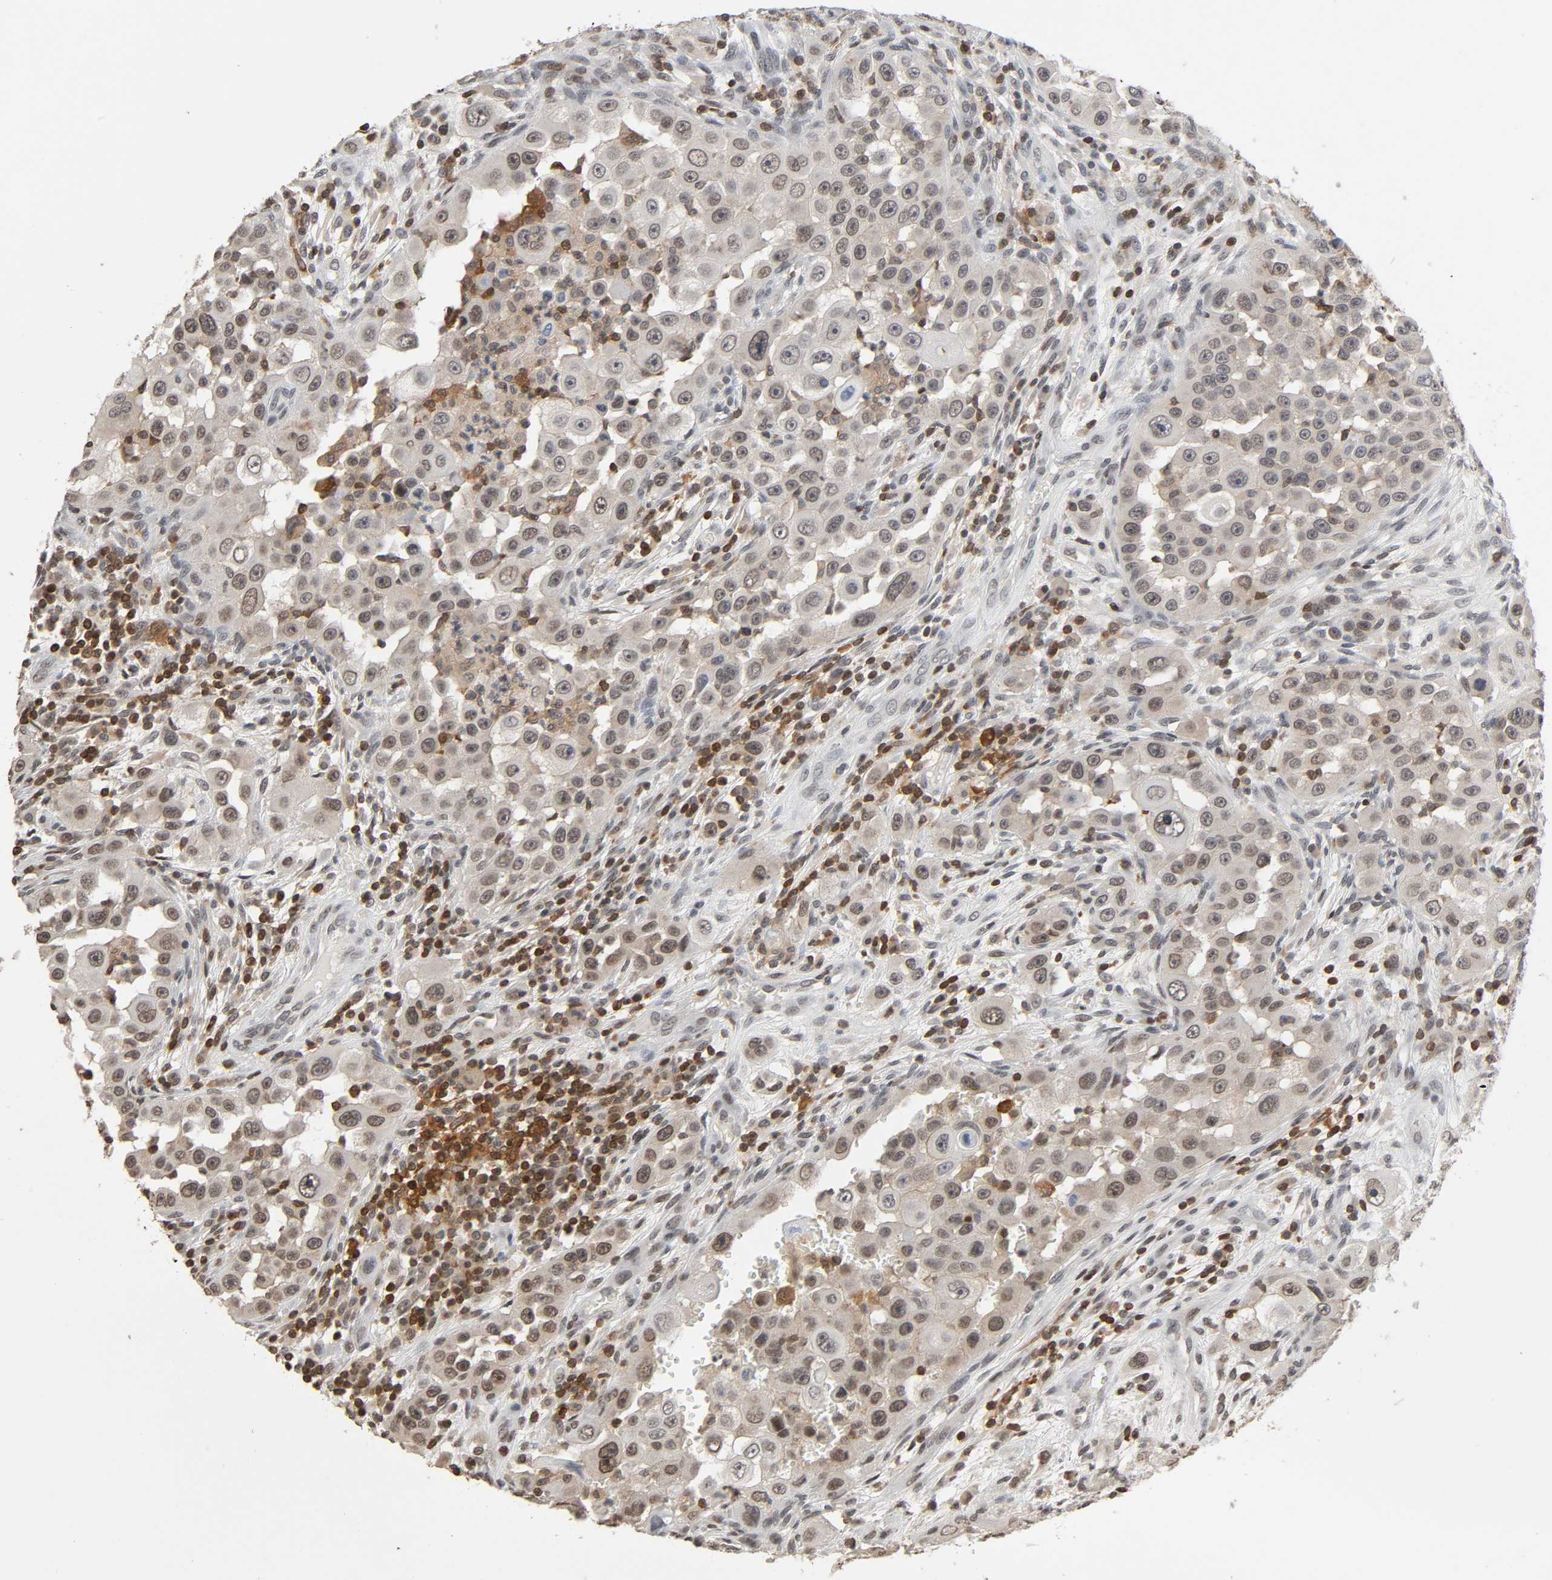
{"staining": {"intensity": "weak", "quantity": "<25%", "location": "cytoplasmic/membranous,nuclear"}, "tissue": "head and neck cancer", "cell_type": "Tumor cells", "image_type": "cancer", "snomed": [{"axis": "morphology", "description": "Carcinoma, NOS"}, {"axis": "topography", "description": "Head-Neck"}], "caption": "Histopathology image shows no significant protein positivity in tumor cells of head and neck cancer.", "gene": "STK4", "patient": {"sex": "male", "age": 87}}